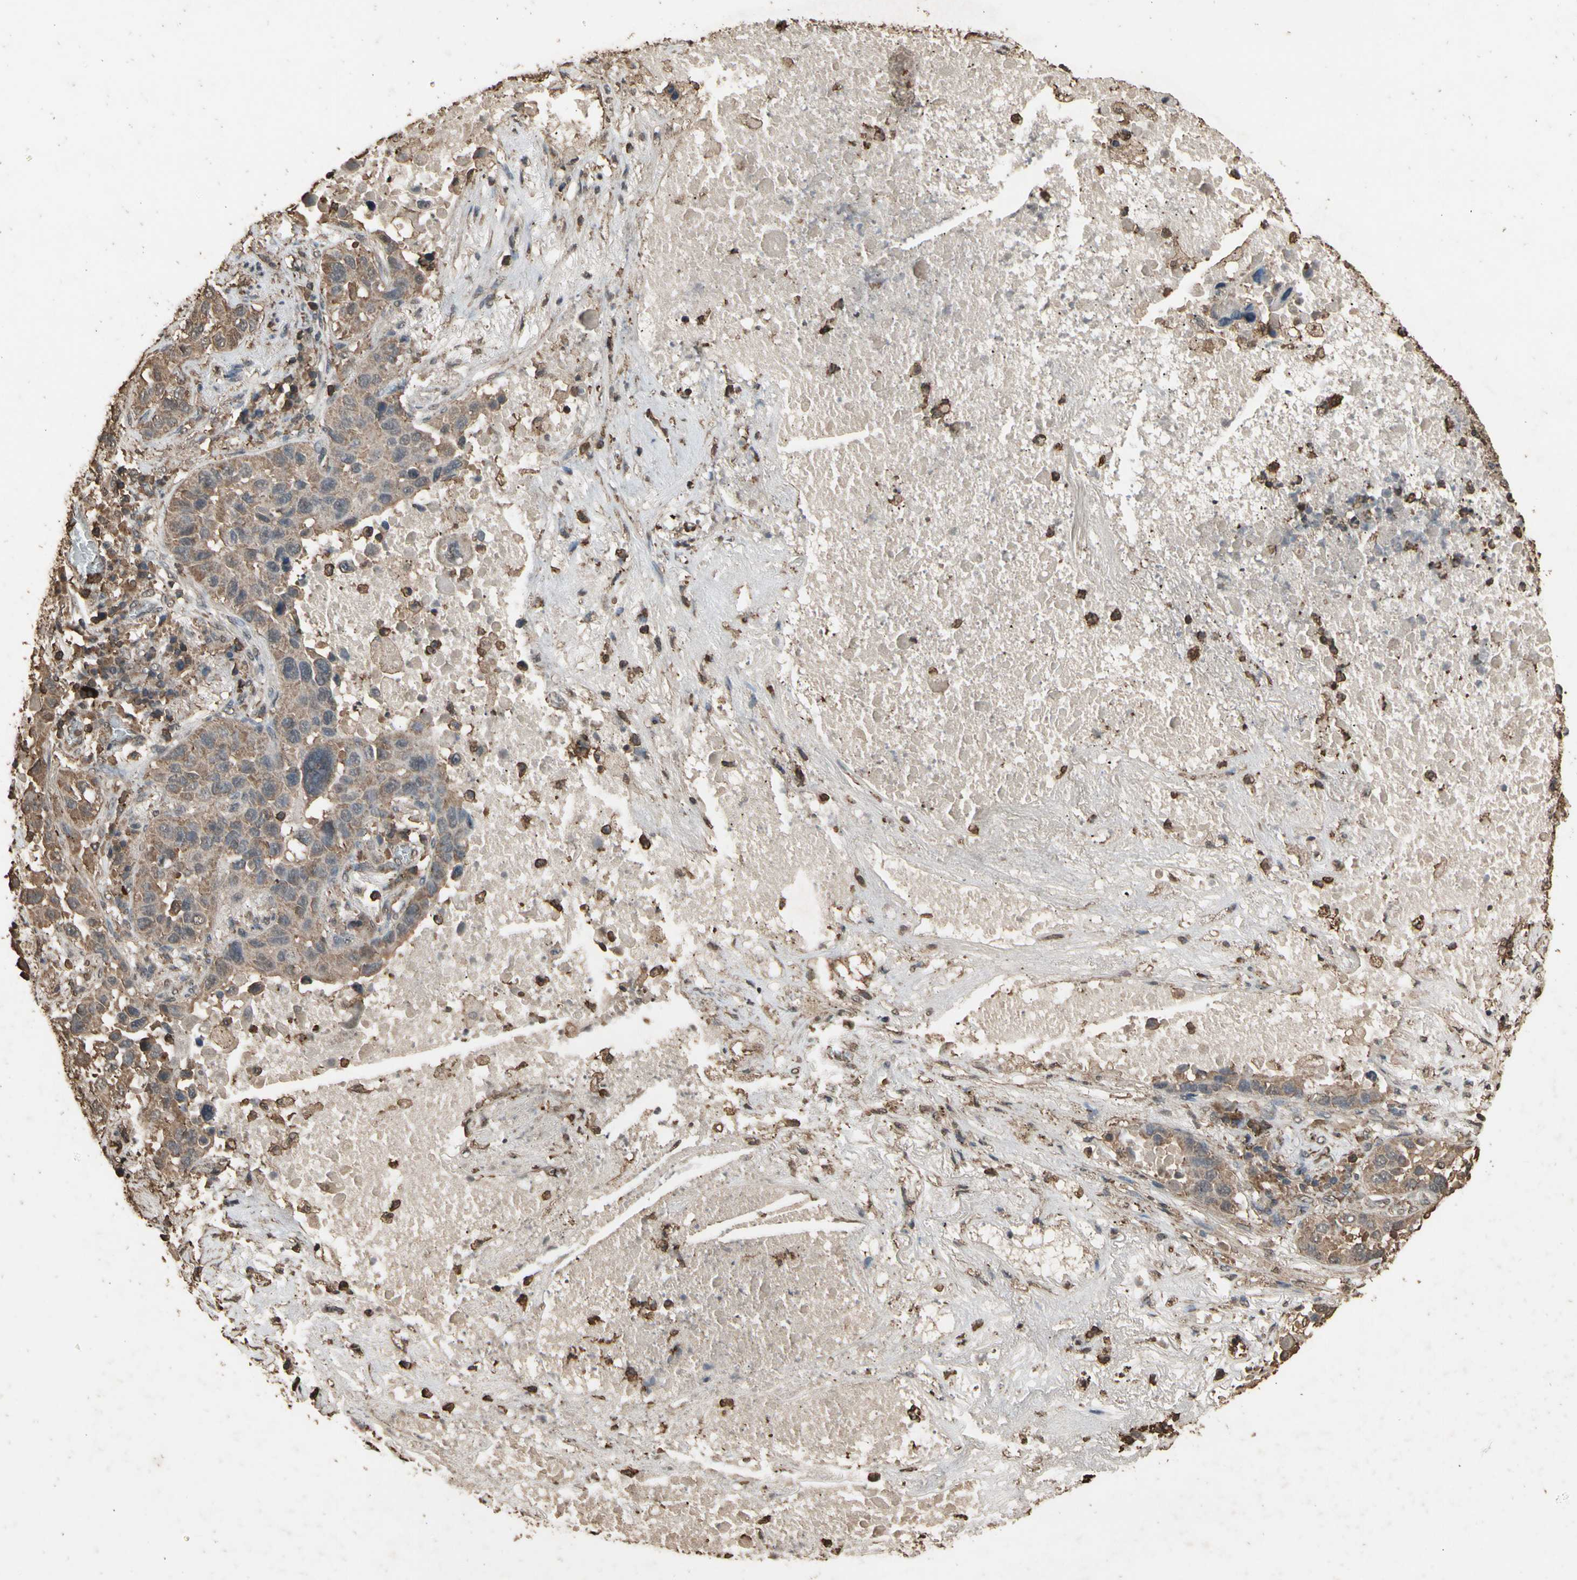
{"staining": {"intensity": "weak", "quantity": ">75%", "location": "cytoplasmic/membranous"}, "tissue": "lung cancer", "cell_type": "Tumor cells", "image_type": "cancer", "snomed": [{"axis": "morphology", "description": "Squamous cell carcinoma, NOS"}, {"axis": "topography", "description": "Lung"}], "caption": "Immunohistochemistry of lung squamous cell carcinoma displays low levels of weak cytoplasmic/membranous expression in about >75% of tumor cells.", "gene": "TNFSF13B", "patient": {"sex": "male", "age": 57}}